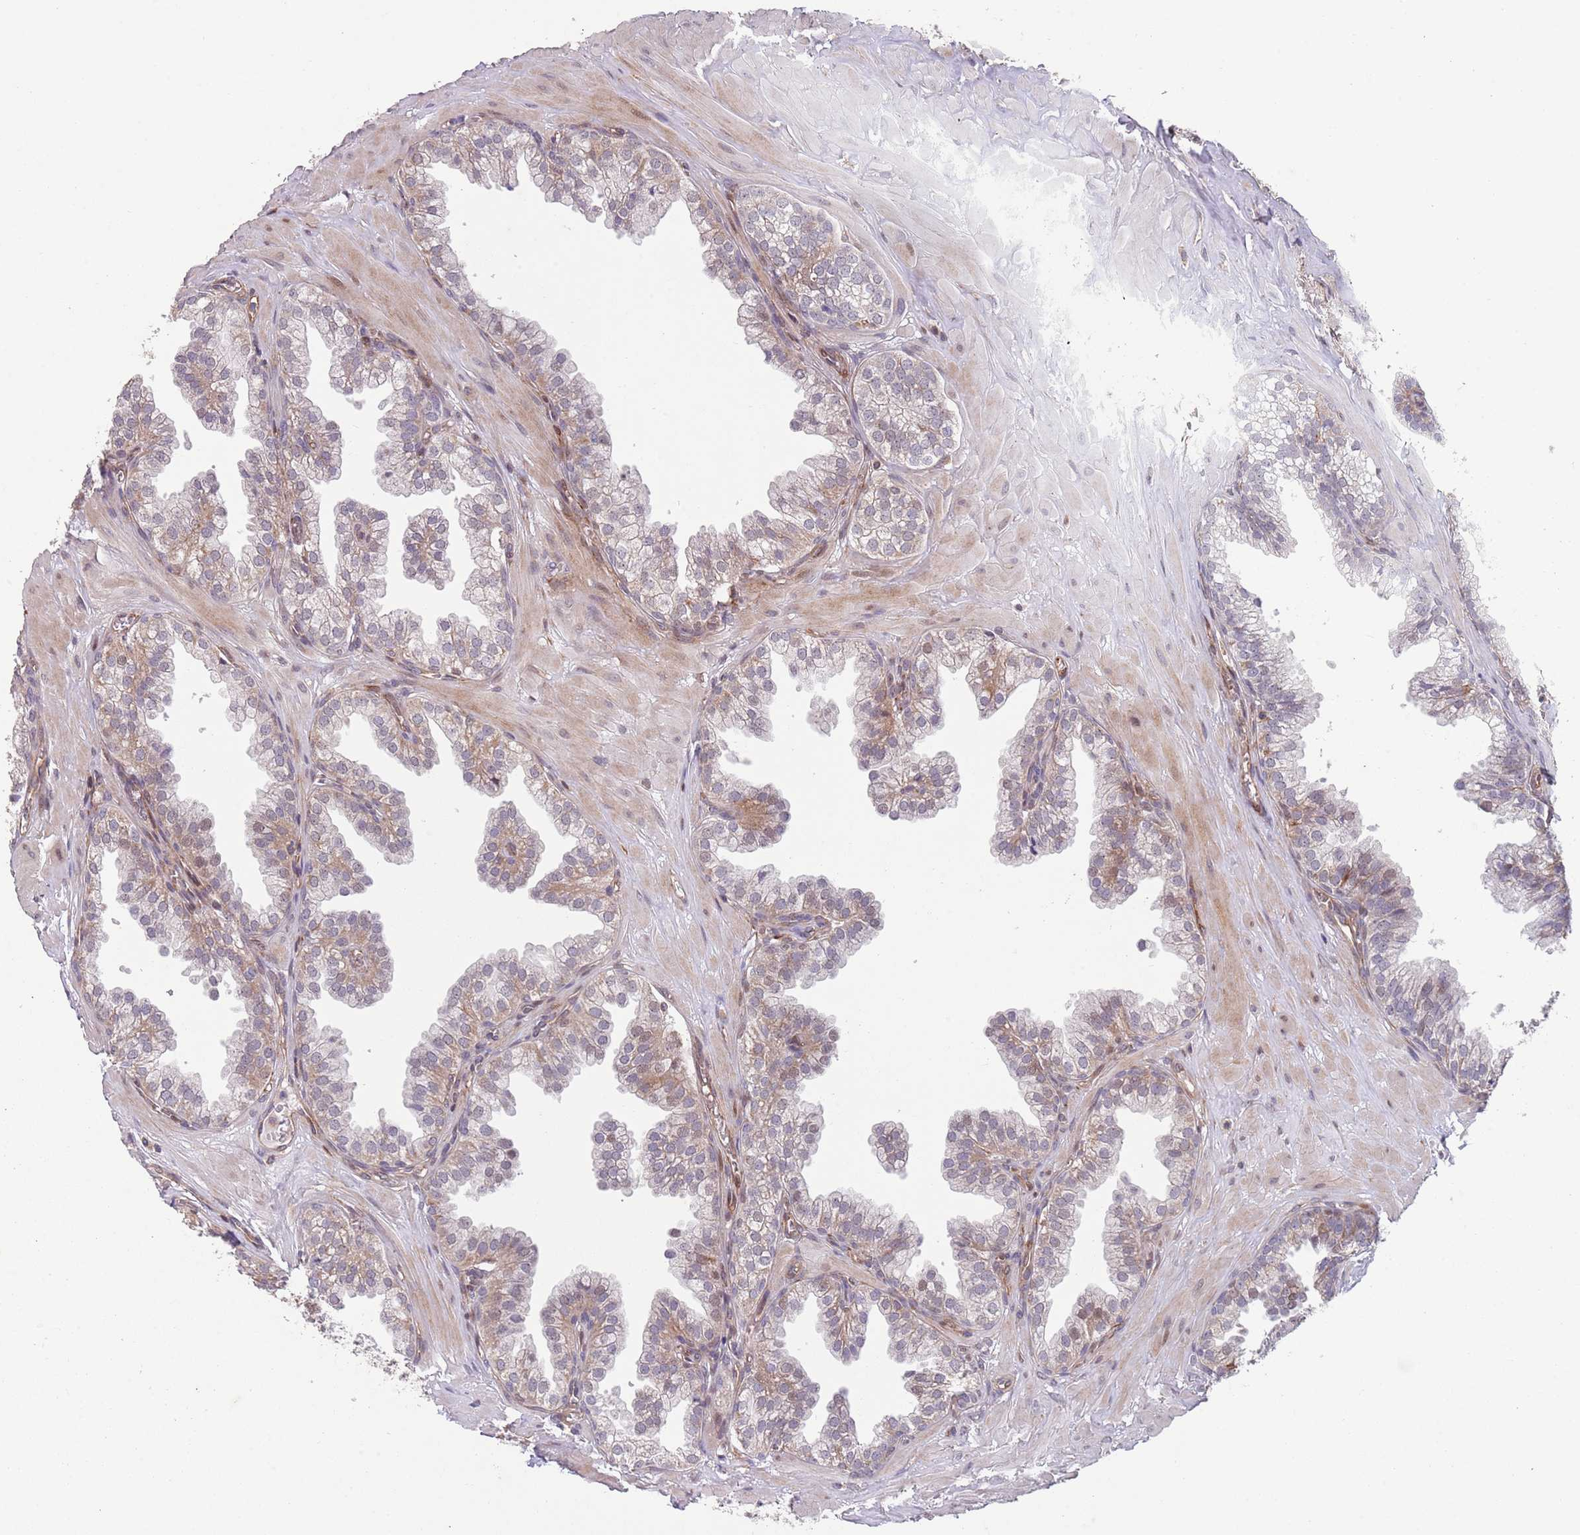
{"staining": {"intensity": "weak", "quantity": "<25%", "location": "cytoplasmic/membranous,nuclear"}, "tissue": "prostate", "cell_type": "Glandular cells", "image_type": "normal", "snomed": [{"axis": "morphology", "description": "Normal tissue, NOS"}, {"axis": "topography", "description": "Prostate"}, {"axis": "topography", "description": "Peripheral nerve tissue"}], "caption": "A high-resolution histopathology image shows immunohistochemistry (IHC) staining of unremarkable prostate, which shows no significant positivity in glandular cells. (DAB (3,3'-diaminobenzidine) immunohistochemistry with hematoxylin counter stain).", "gene": "CHD9", "patient": {"sex": "male", "age": 55}}